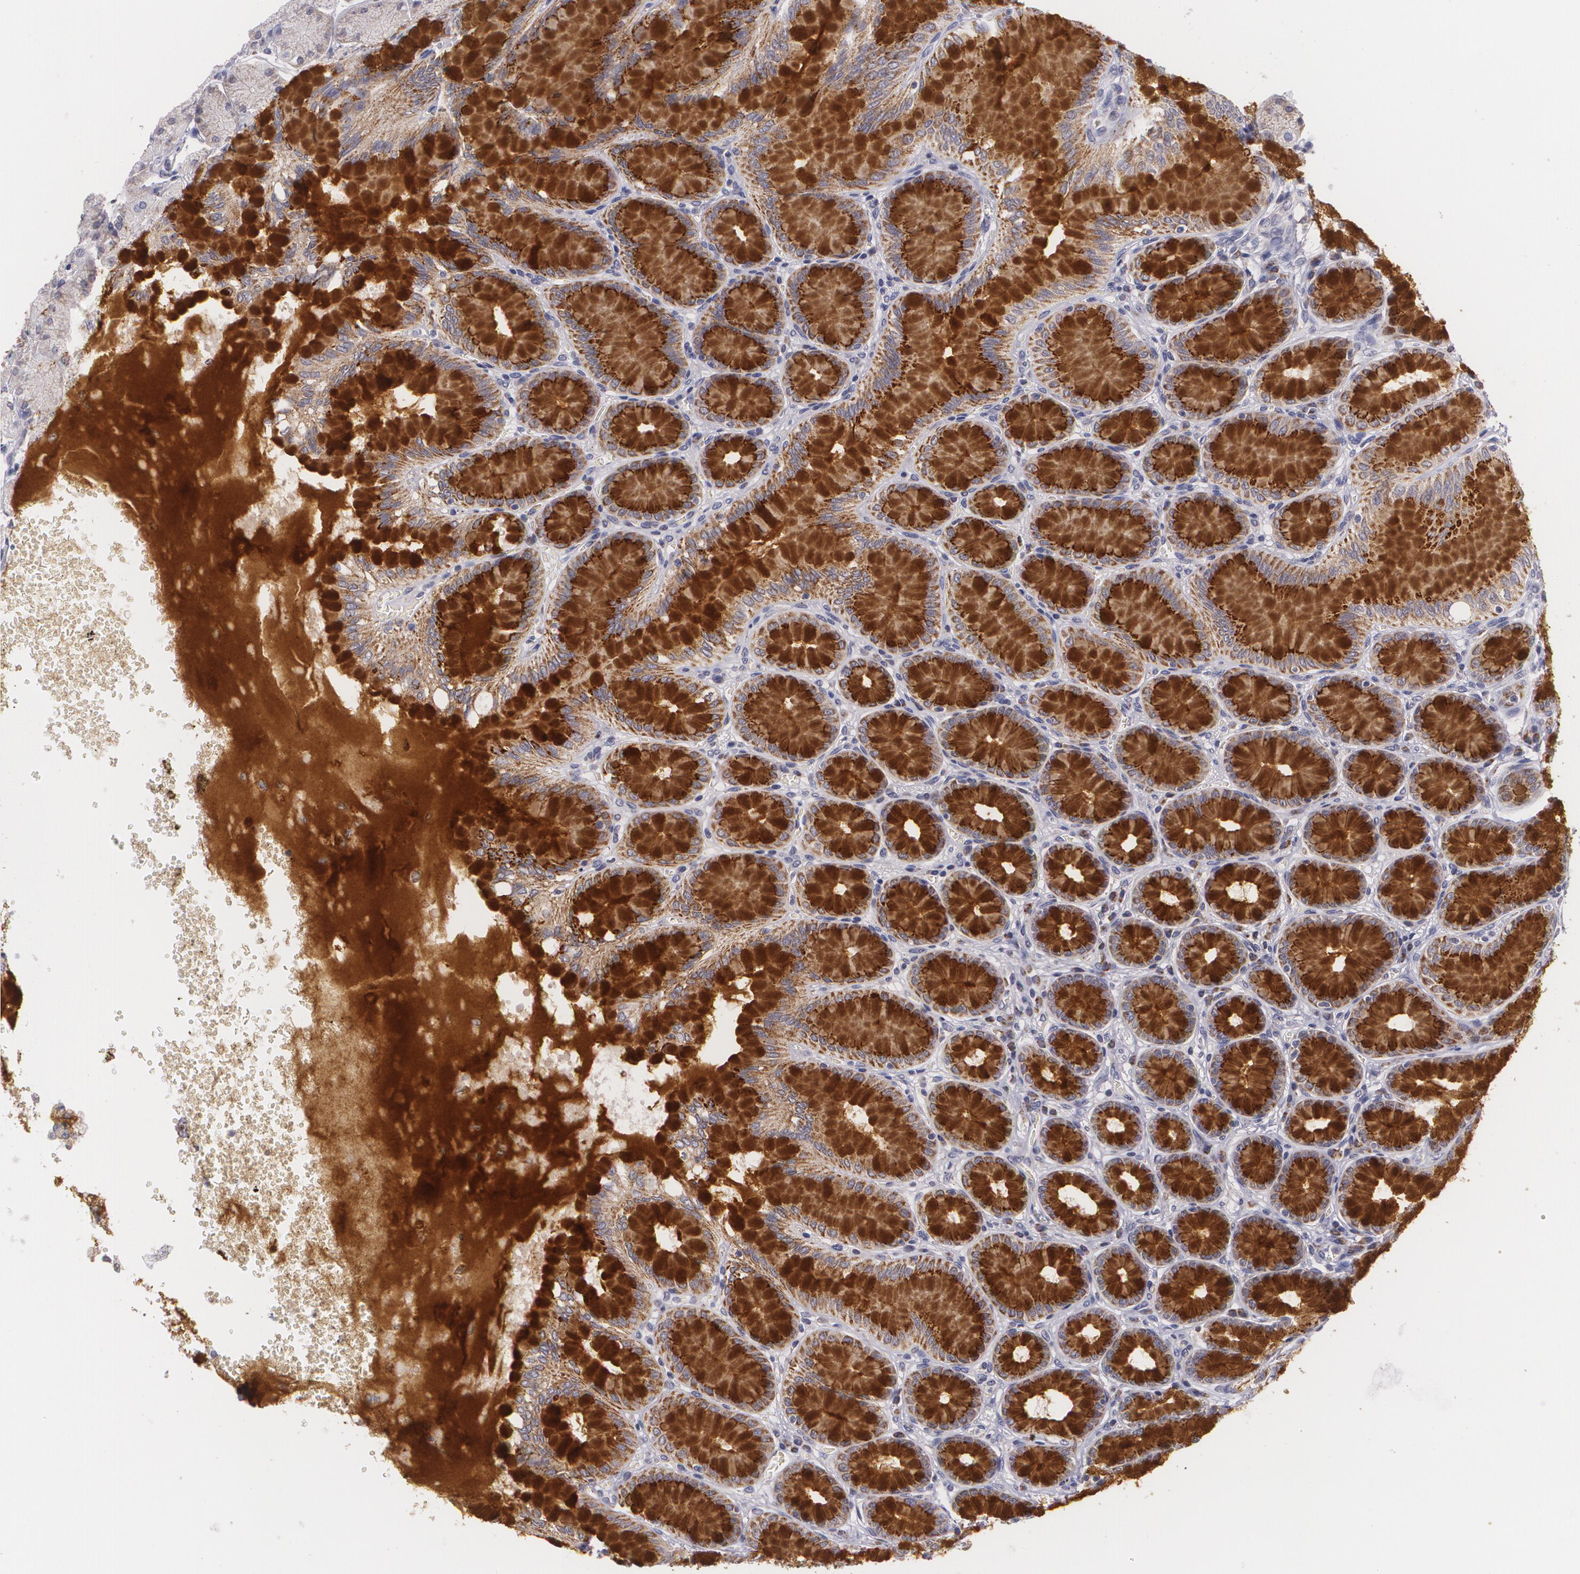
{"staining": {"intensity": "strong", "quantity": ">75%", "location": "cytoplasmic/membranous"}, "tissue": "stomach", "cell_type": "Glandular cells", "image_type": "normal", "snomed": [{"axis": "morphology", "description": "Normal tissue, NOS"}, {"axis": "topography", "description": "Stomach"}, {"axis": "topography", "description": "Stomach, lower"}], "caption": "Strong cytoplasmic/membranous positivity for a protein is present in about >75% of glandular cells of benign stomach using immunohistochemistry.", "gene": "CILK1", "patient": {"sex": "male", "age": 76}}